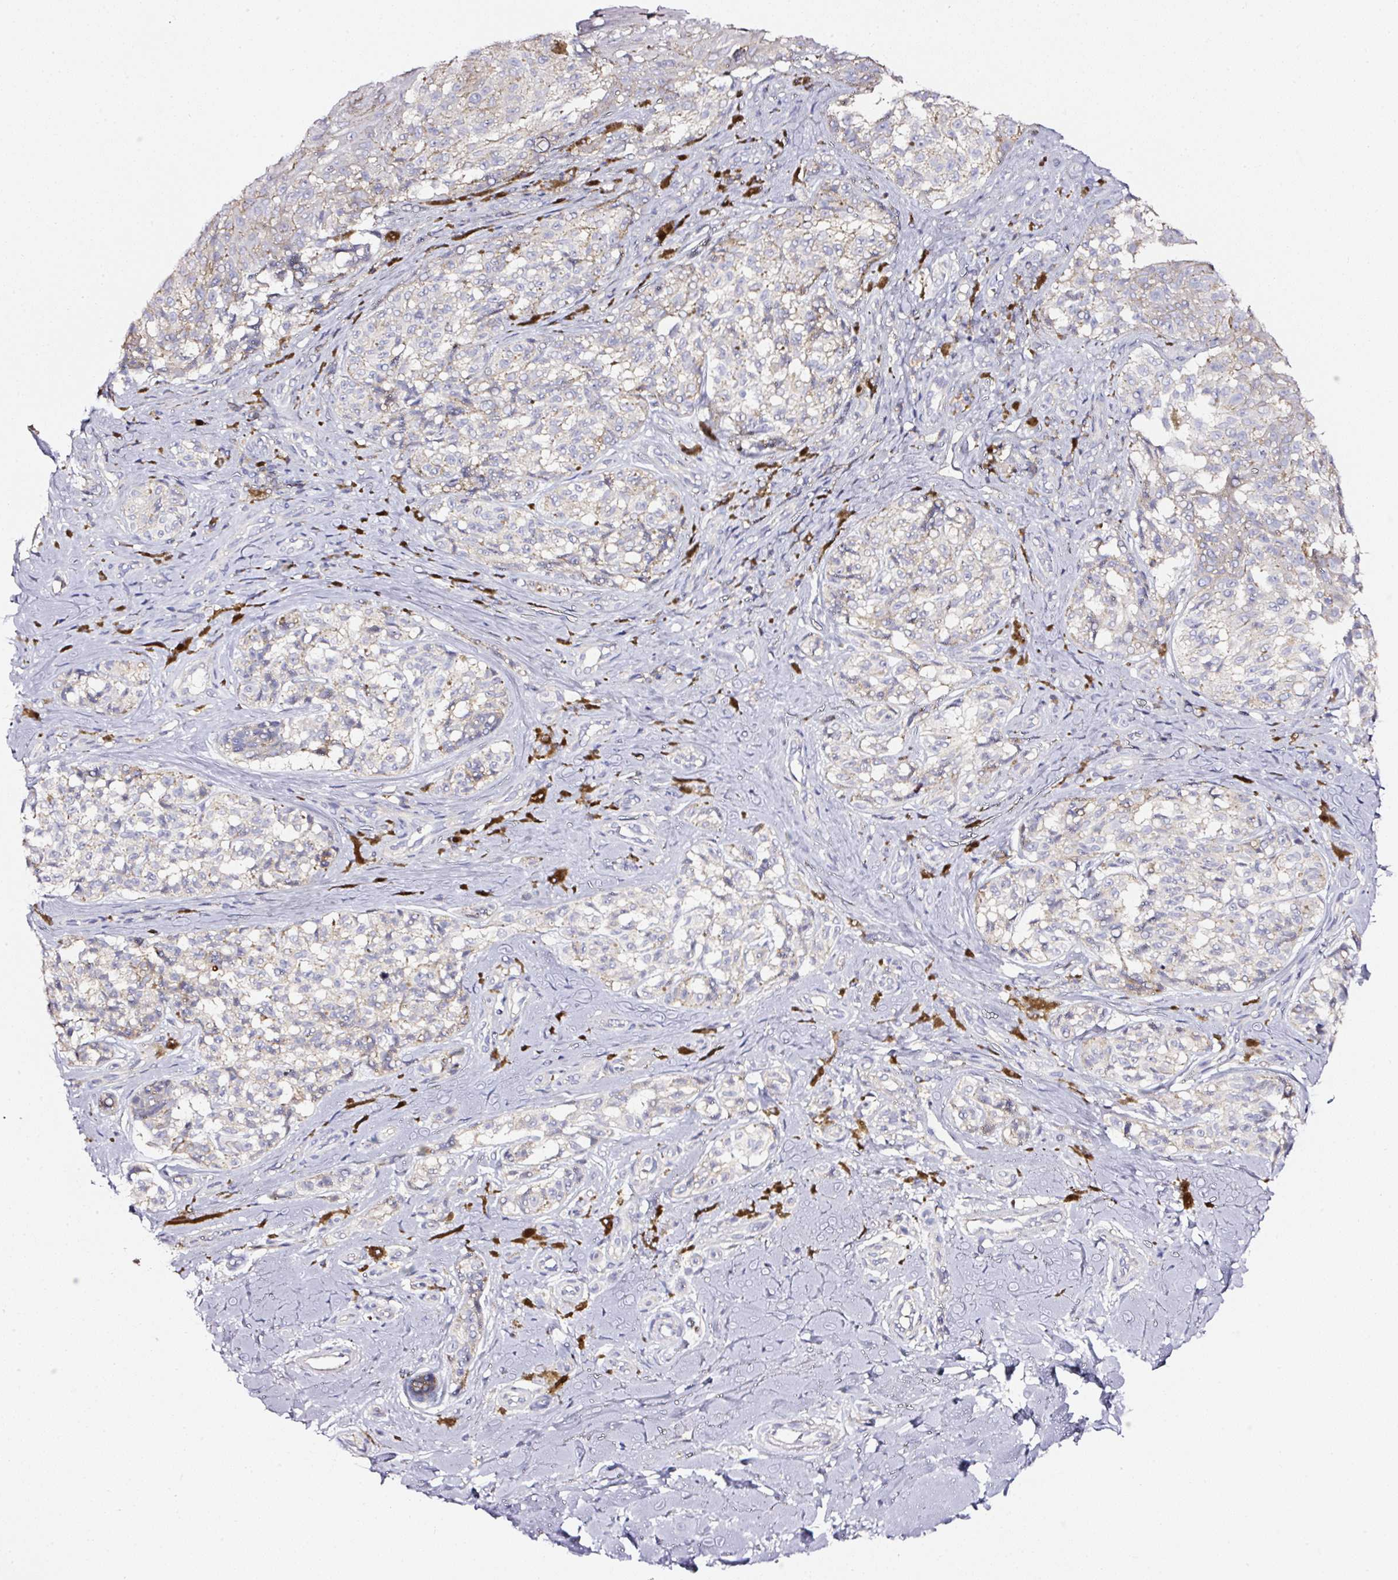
{"staining": {"intensity": "negative", "quantity": "none", "location": "none"}, "tissue": "melanoma", "cell_type": "Tumor cells", "image_type": "cancer", "snomed": [{"axis": "morphology", "description": "Malignant melanoma, NOS"}, {"axis": "topography", "description": "Skin"}], "caption": "This is an immunohistochemistry image of human malignant melanoma. There is no positivity in tumor cells.", "gene": "CD47", "patient": {"sex": "female", "age": 65}}